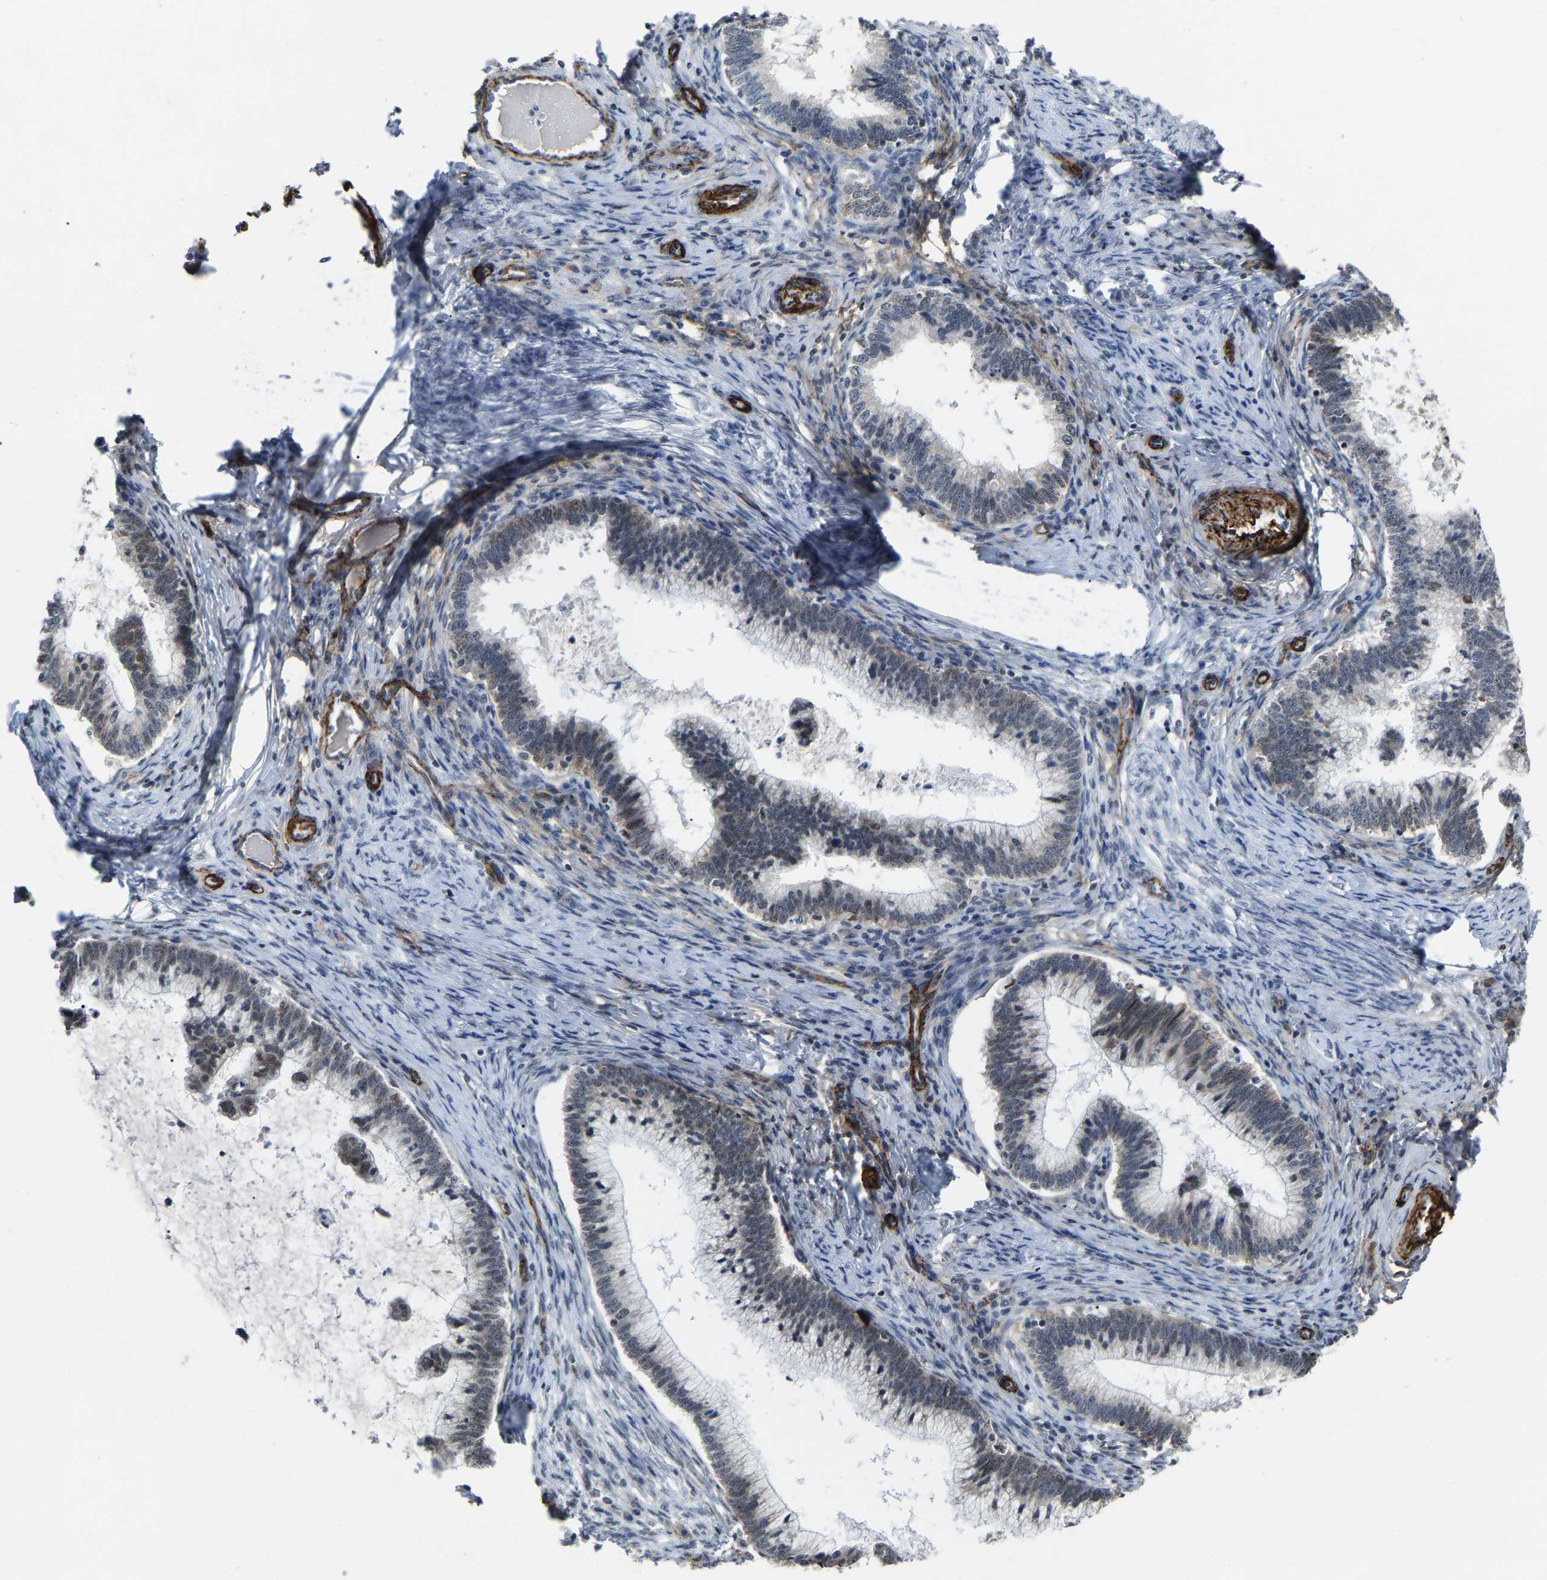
{"staining": {"intensity": "weak", "quantity": "<25%", "location": "cytoplasmic/membranous,nuclear"}, "tissue": "cervical cancer", "cell_type": "Tumor cells", "image_type": "cancer", "snomed": [{"axis": "morphology", "description": "Adenocarcinoma, NOS"}, {"axis": "topography", "description": "Cervix"}], "caption": "Immunohistochemical staining of human adenocarcinoma (cervical) displays no significant expression in tumor cells.", "gene": "DDX5", "patient": {"sex": "female", "age": 36}}